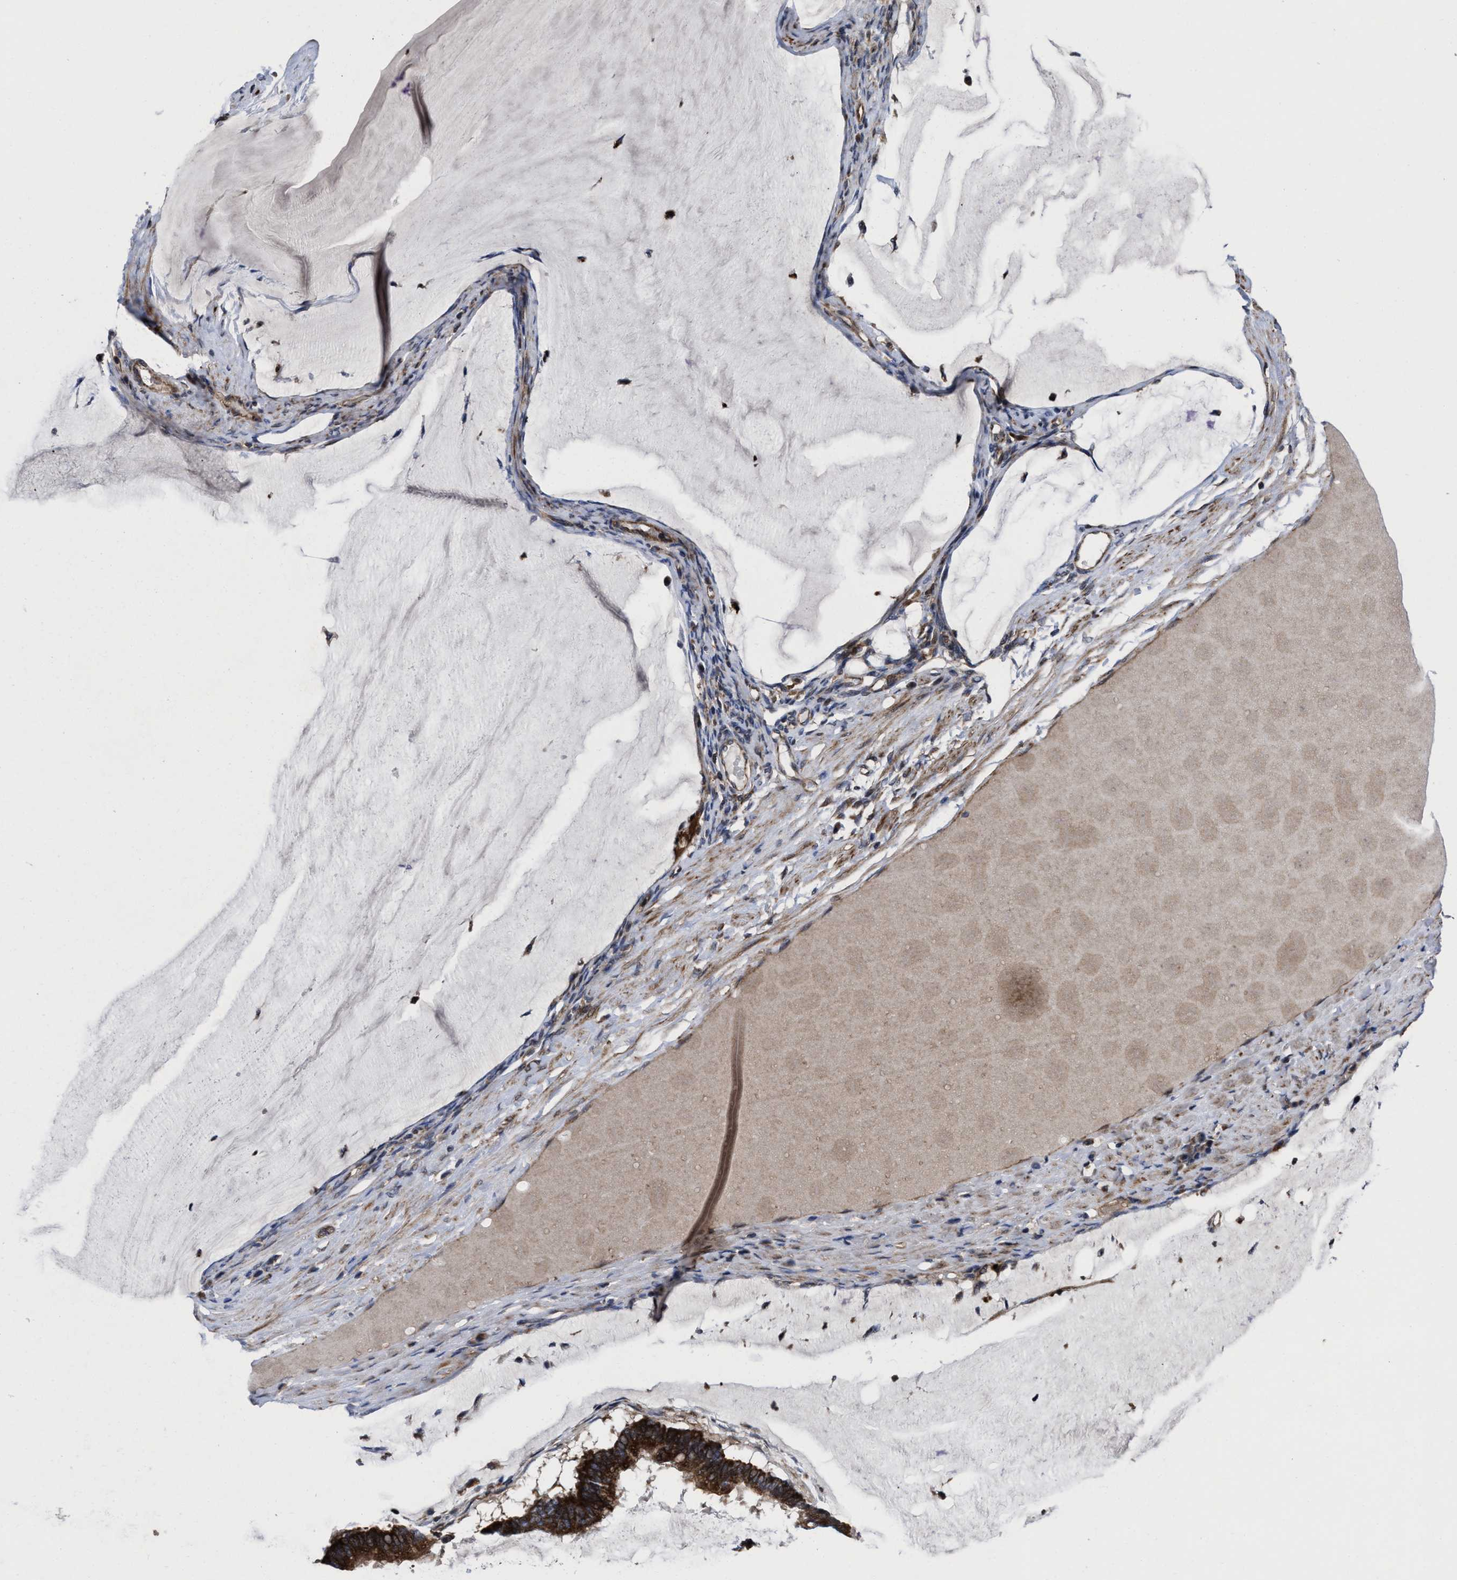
{"staining": {"intensity": "strong", "quantity": ">75%", "location": "cytoplasmic/membranous"}, "tissue": "ovarian cancer", "cell_type": "Tumor cells", "image_type": "cancer", "snomed": [{"axis": "morphology", "description": "Cystadenocarcinoma, mucinous, NOS"}, {"axis": "topography", "description": "Ovary"}], "caption": "Ovarian cancer (mucinous cystadenocarcinoma) stained for a protein (brown) reveals strong cytoplasmic/membranous positive staining in approximately >75% of tumor cells.", "gene": "MRPL50", "patient": {"sex": "female", "age": 61}}